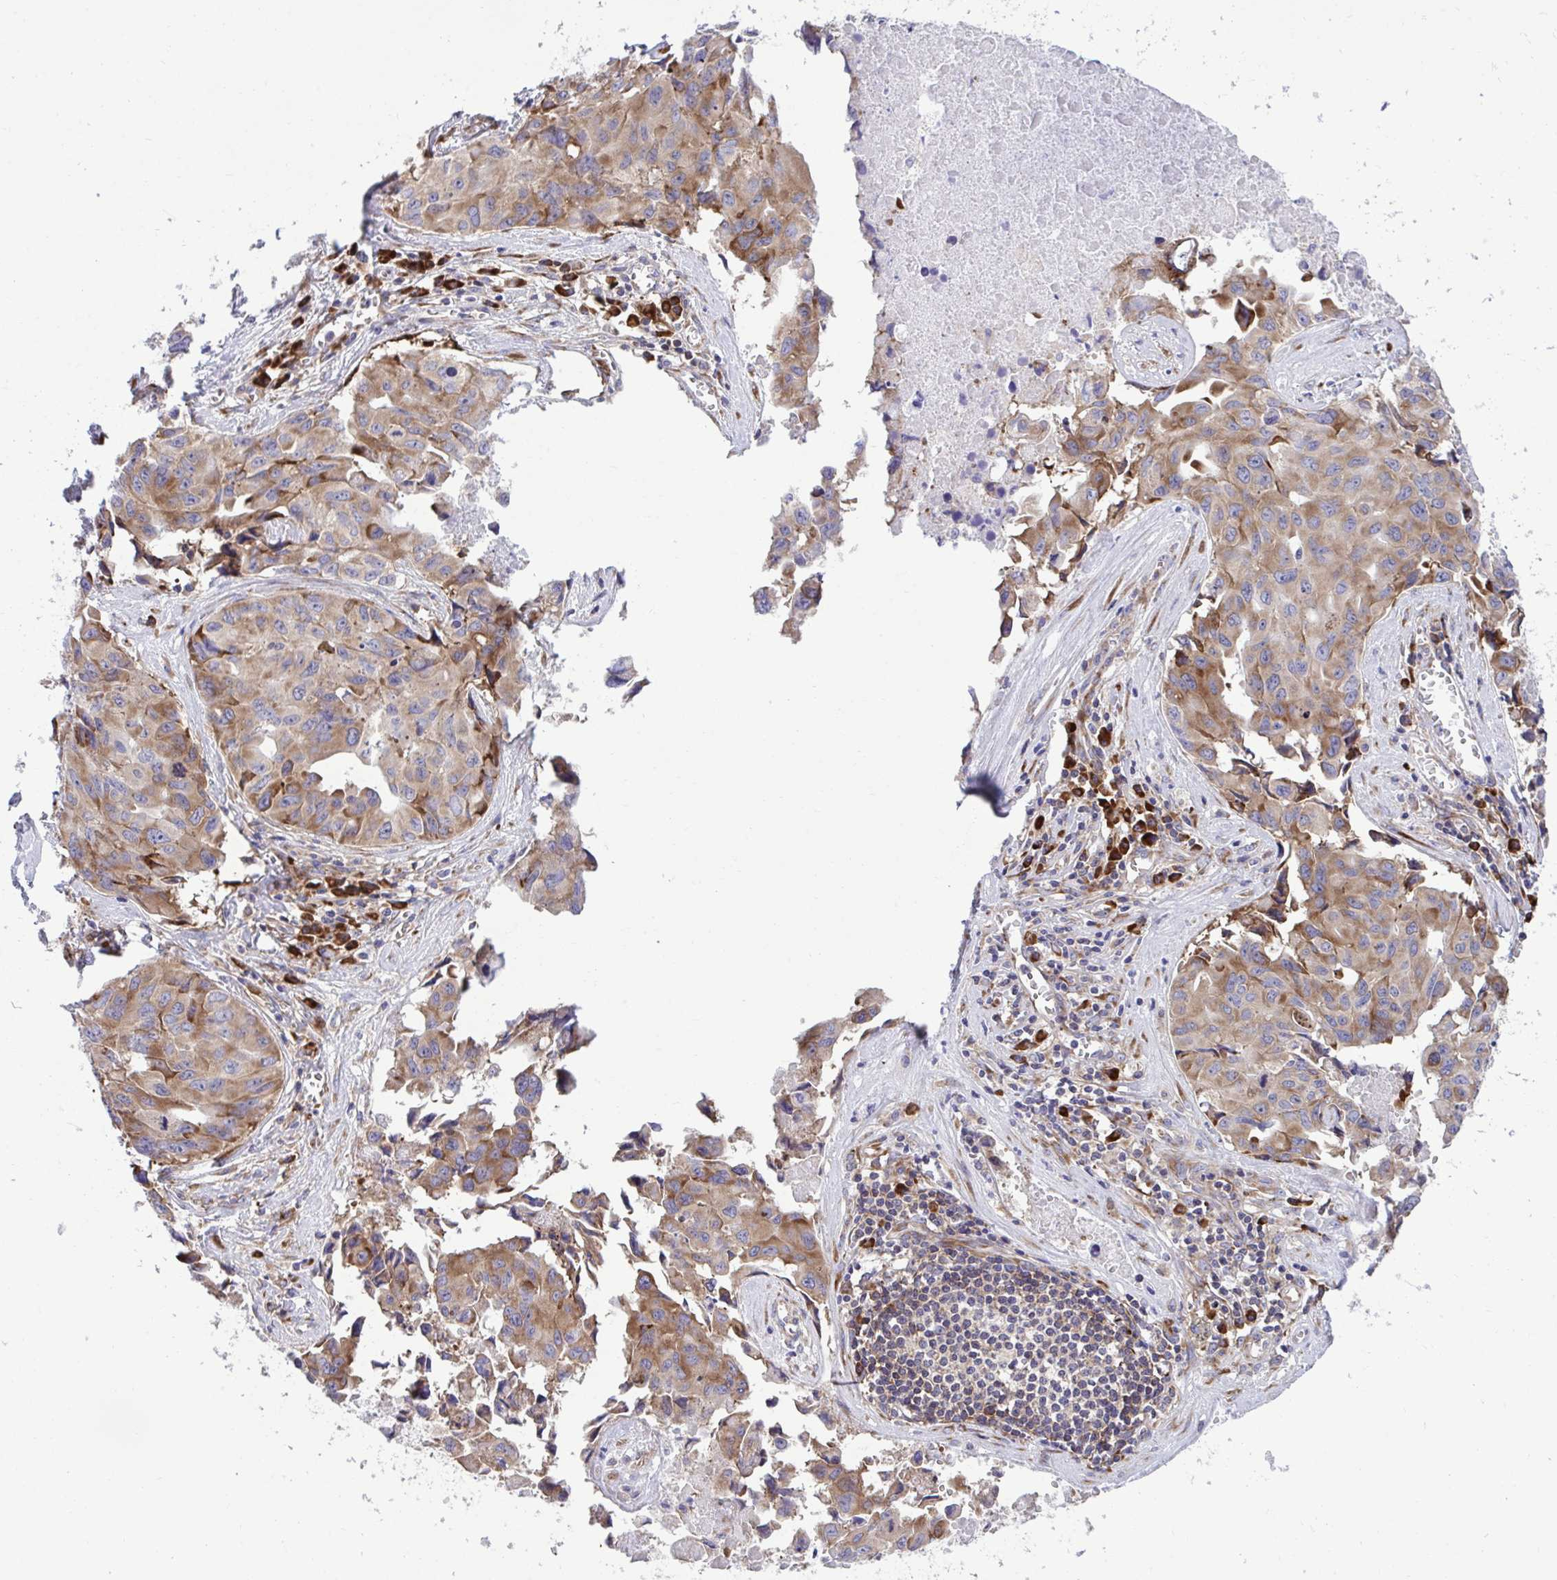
{"staining": {"intensity": "moderate", "quantity": ">75%", "location": "cytoplasmic/membranous"}, "tissue": "lung cancer", "cell_type": "Tumor cells", "image_type": "cancer", "snomed": [{"axis": "morphology", "description": "Adenocarcinoma, NOS"}, {"axis": "topography", "description": "Lymph node"}, {"axis": "topography", "description": "Lung"}], "caption": "This image reveals immunohistochemistry staining of adenocarcinoma (lung), with medium moderate cytoplasmic/membranous staining in approximately >75% of tumor cells.", "gene": "RPS15", "patient": {"sex": "male", "age": 64}}